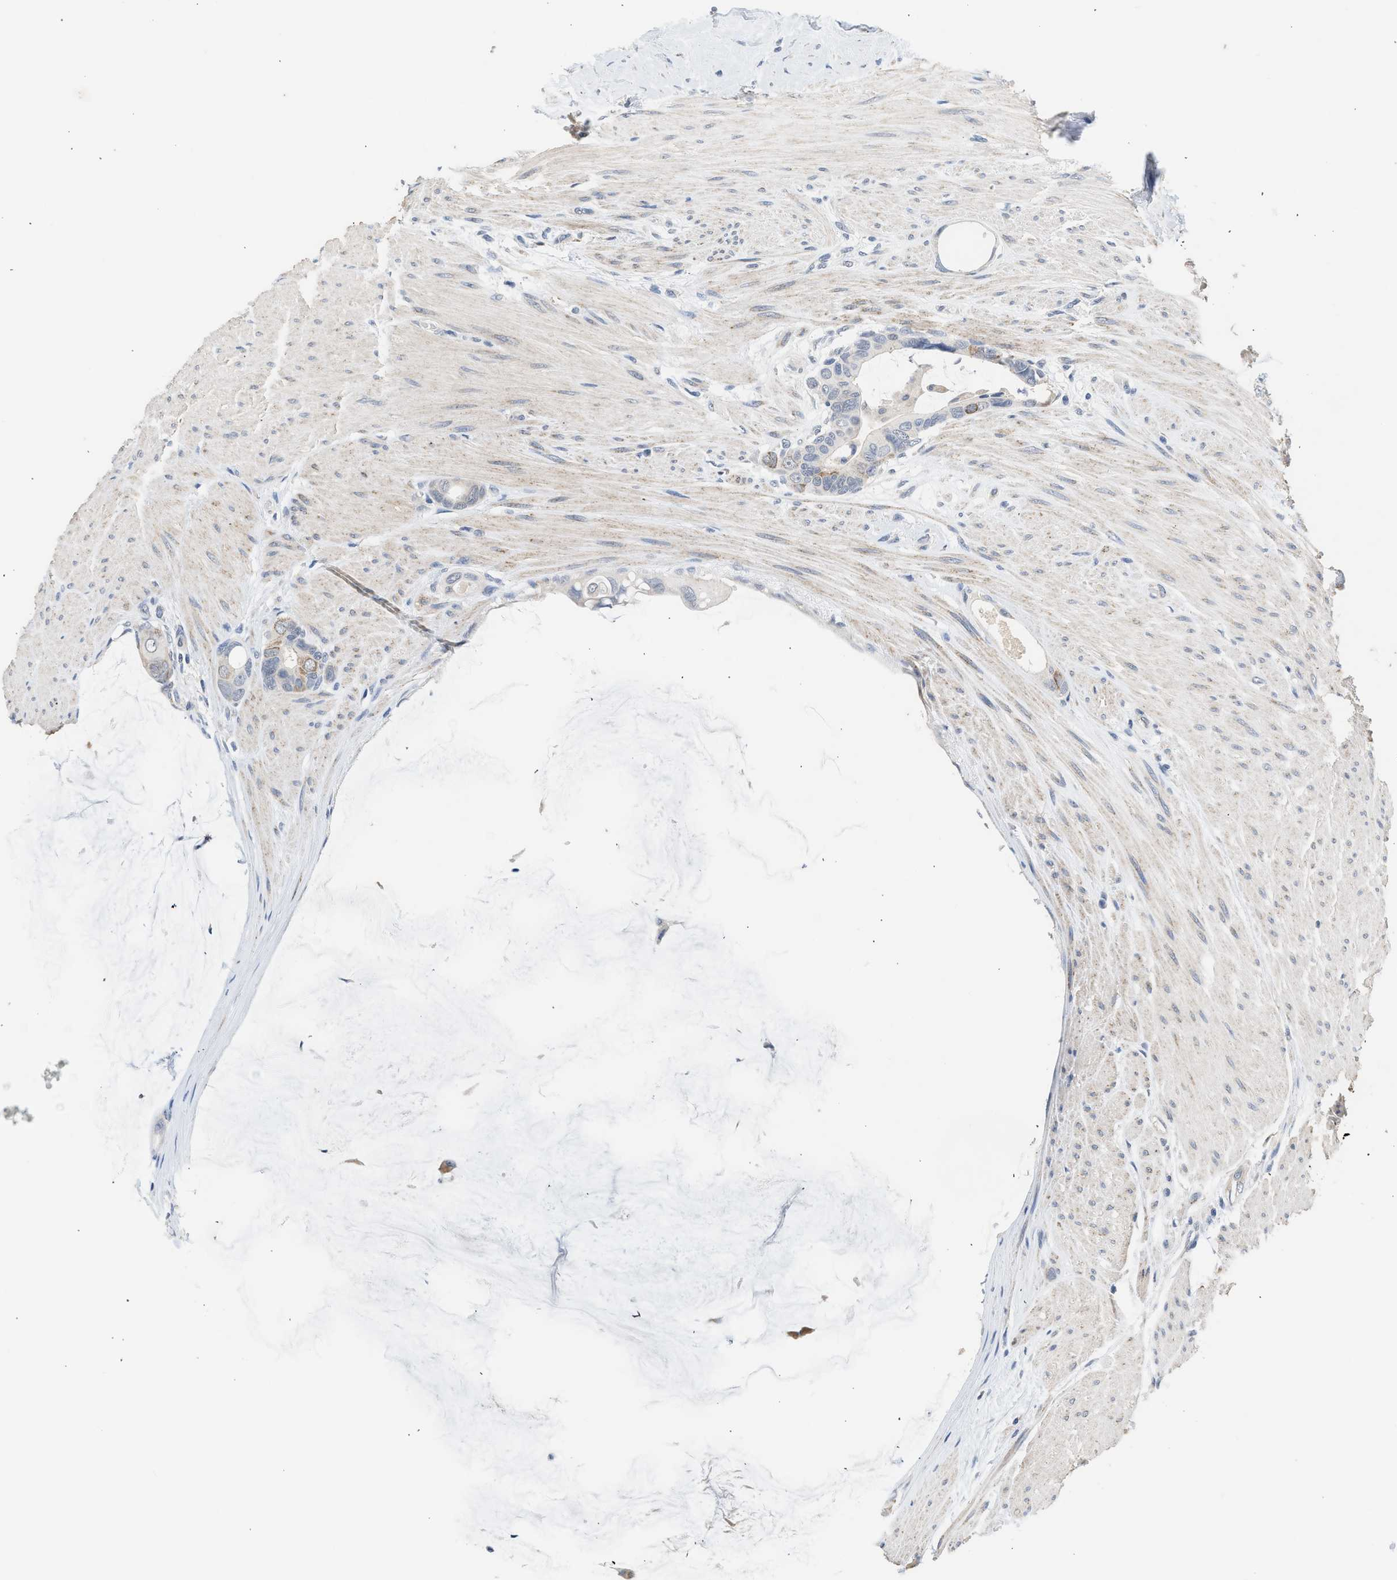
{"staining": {"intensity": "negative", "quantity": "none", "location": "none"}, "tissue": "colorectal cancer", "cell_type": "Tumor cells", "image_type": "cancer", "snomed": [{"axis": "morphology", "description": "Adenocarcinoma, NOS"}, {"axis": "topography", "description": "Rectum"}], "caption": "Tumor cells show no significant staining in adenocarcinoma (colorectal).", "gene": "CSF3R", "patient": {"sex": "male", "age": 51}}